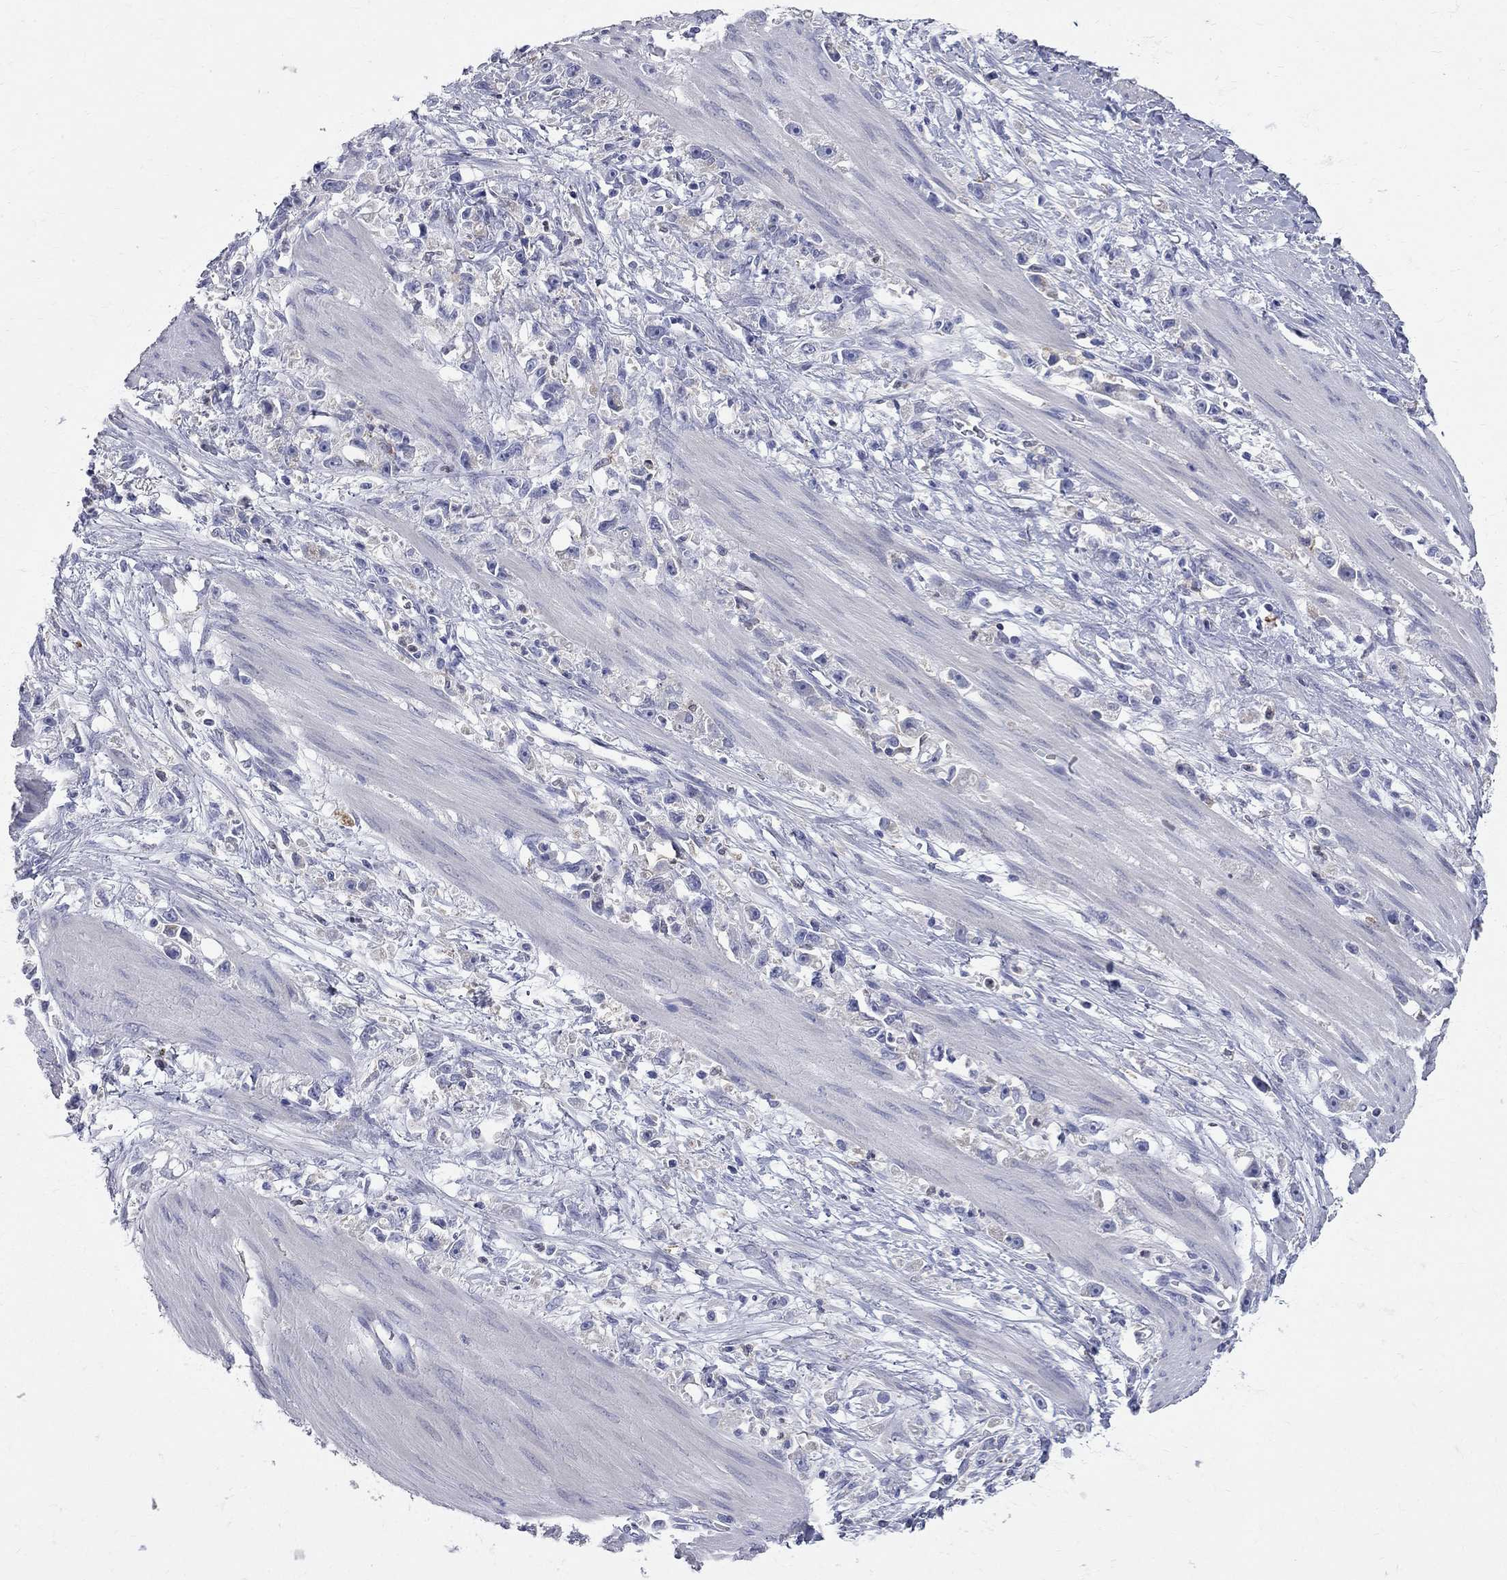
{"staining": {"intensity": "negative", "quantity": "none", "location": "none"}, "tissue": "stomach cancer", "cell_type": "Tumor cells", "image_type": "cancer", "snomed": [{"axis": "morphology", "description": "Adenocarcinoma, NOS"}, {"axis": "topography", "description": "Stomach"}], "caption": "Protein analysis of stomach adenocarcinoma exhibits no significant expression in tumor cells.", "gene": "ACSL1", "patient": {"sex": "female", "age": 59}}